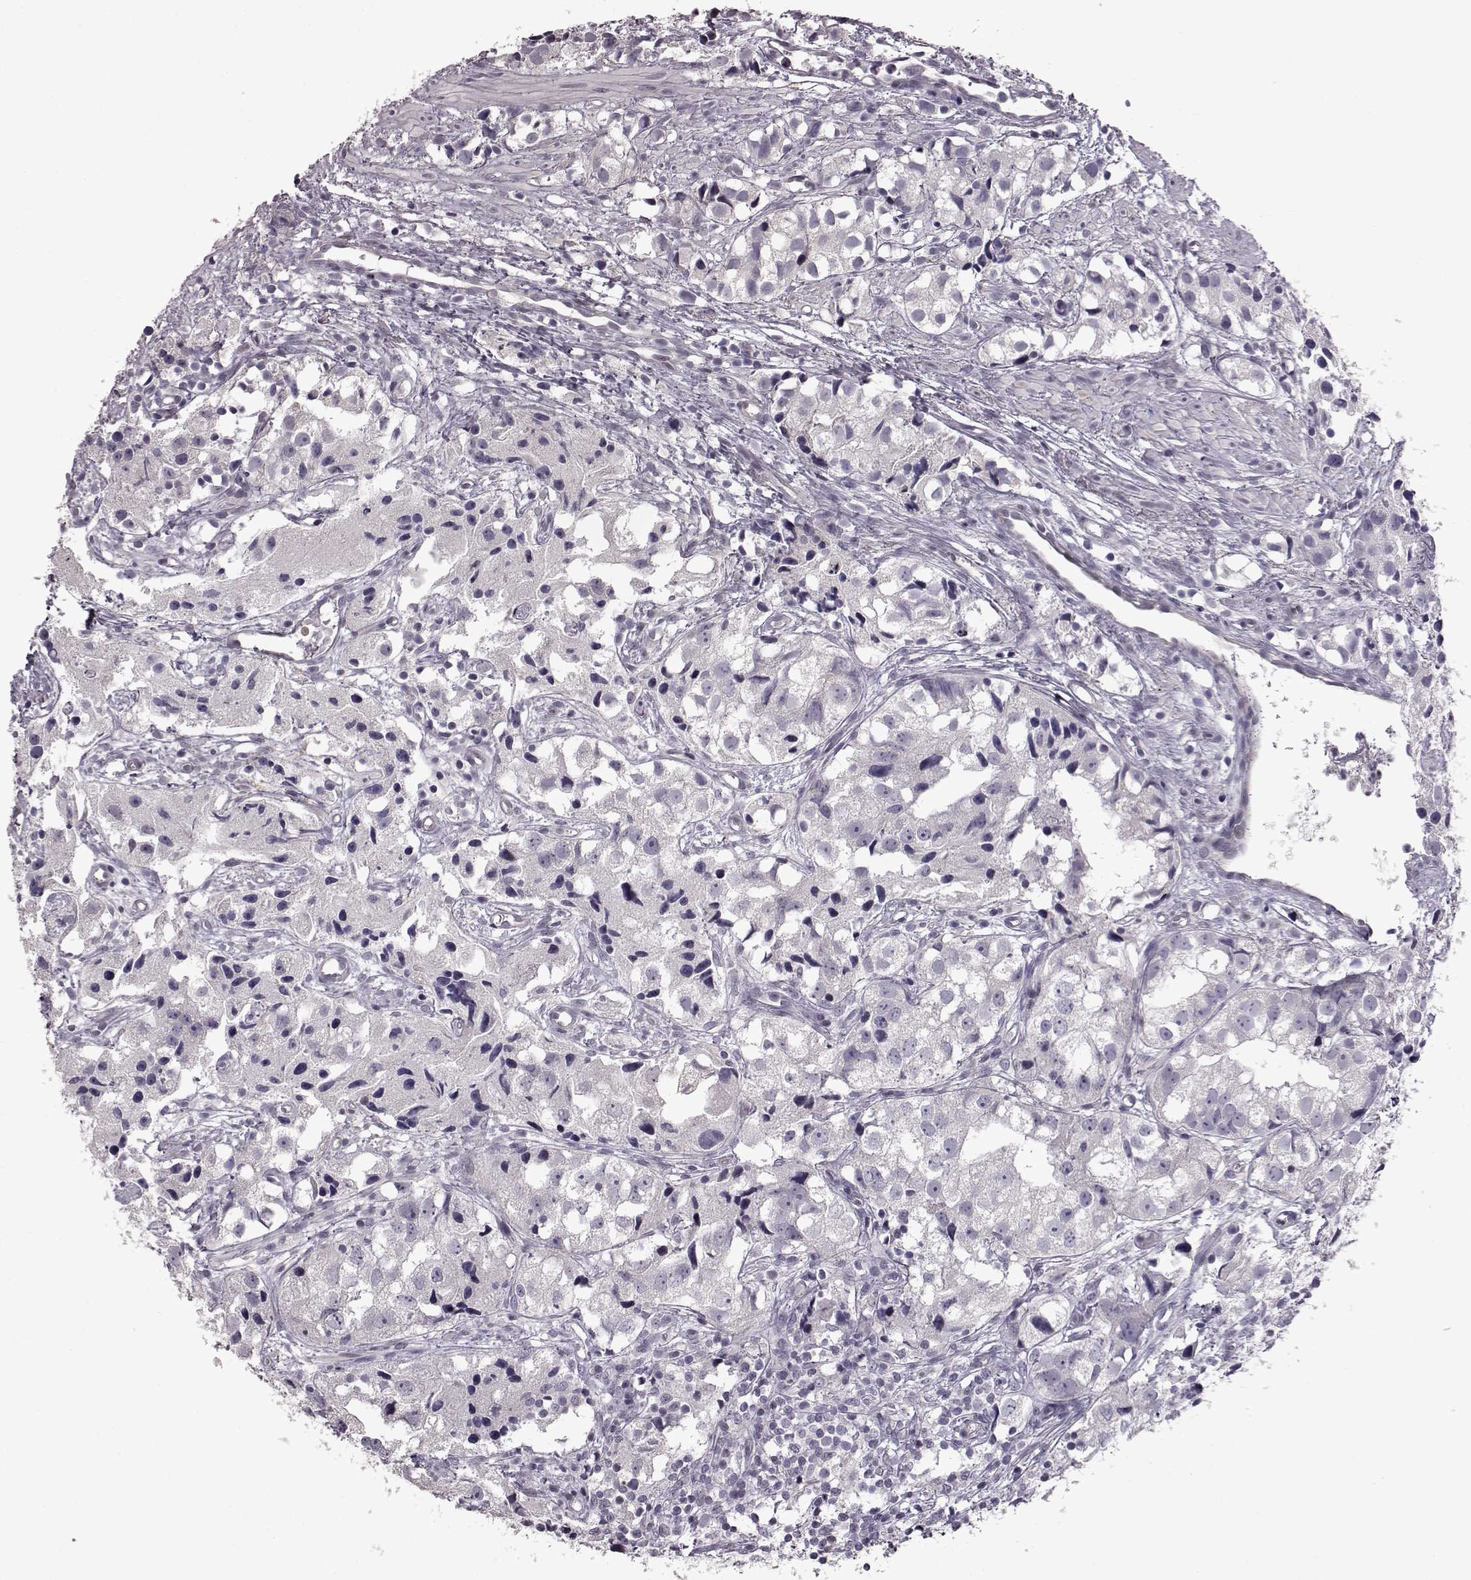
{"staining": {"intensity": "negative", "quantity": "none", "location": "none"}, "tissue": "prostate cancer", "cell_type": "Tumor cells", "image_type": "cancer", "snomed": [{"axis": "morphology", "description": "Adenocarcinoma, High grade"}, {"axis": "topography", "description": "Prostate"}], "caption": "An image of human prostate cancer (adenocarcinoma (high-grade)) is negative for staining in tumor cells.", "gene": "GAL", "patient": {"sex": "male", "age": 68}}